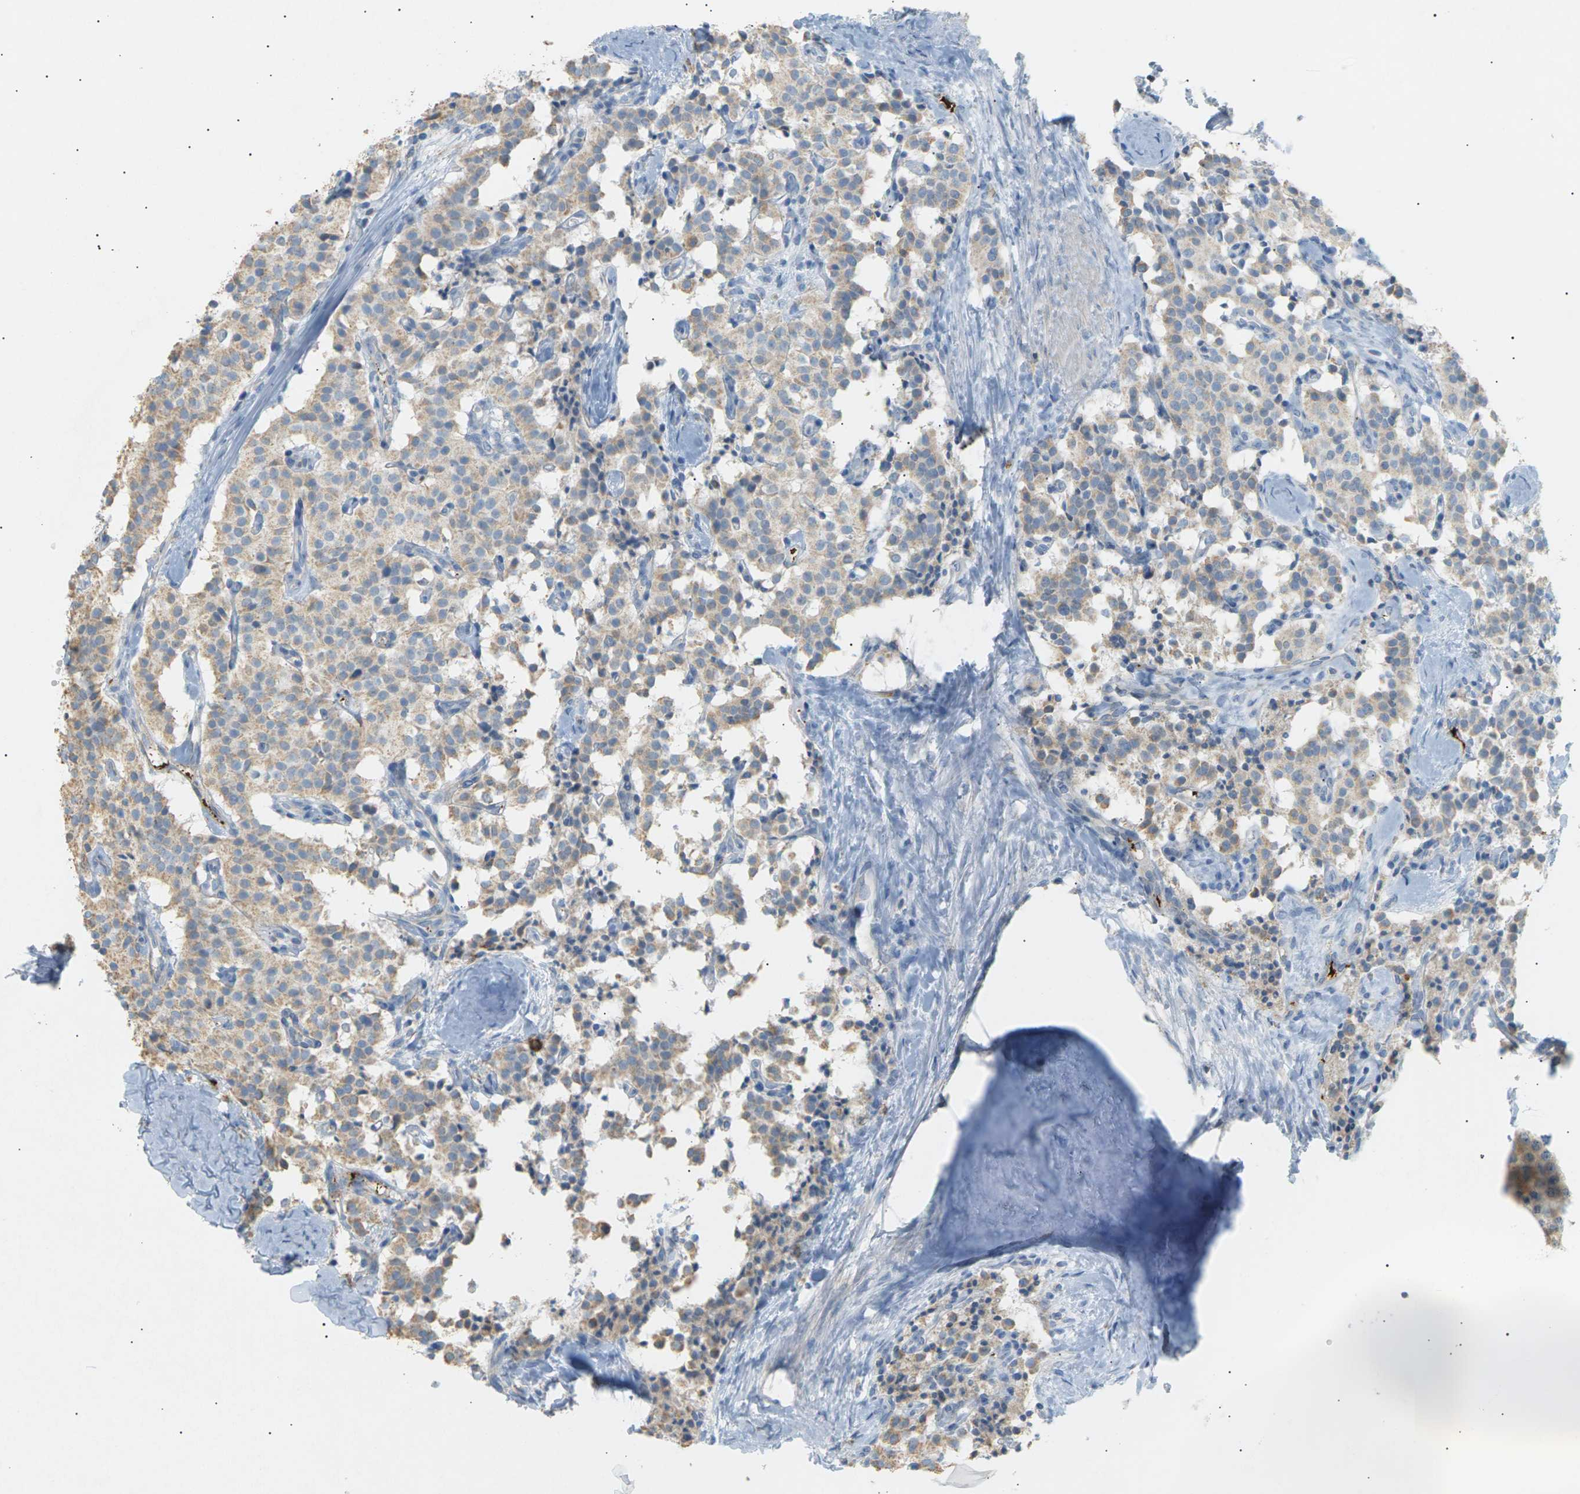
{"staining": {"intensity": "weak", "quantity": "25%-75%", "location": "cytoplasmic/membranous"}, "tissue": "carcinoid", "cell_type": "Tumor cells", "image_type": "cancer", "snomed": [{"axis": "morphology", "description": "Carcinoid, malignant, NOS"}, {"axis": "topography", "description": "Lung"}], "caption": "Protein staining by immunohistochemistry (IHC) exhibits weak cytoplasmic/membranous expression in about 25%-75% of tumor cells in carcinoid (malignant).", "gene": "LIME1", "patient": {"sex": "male", "age": 30}}